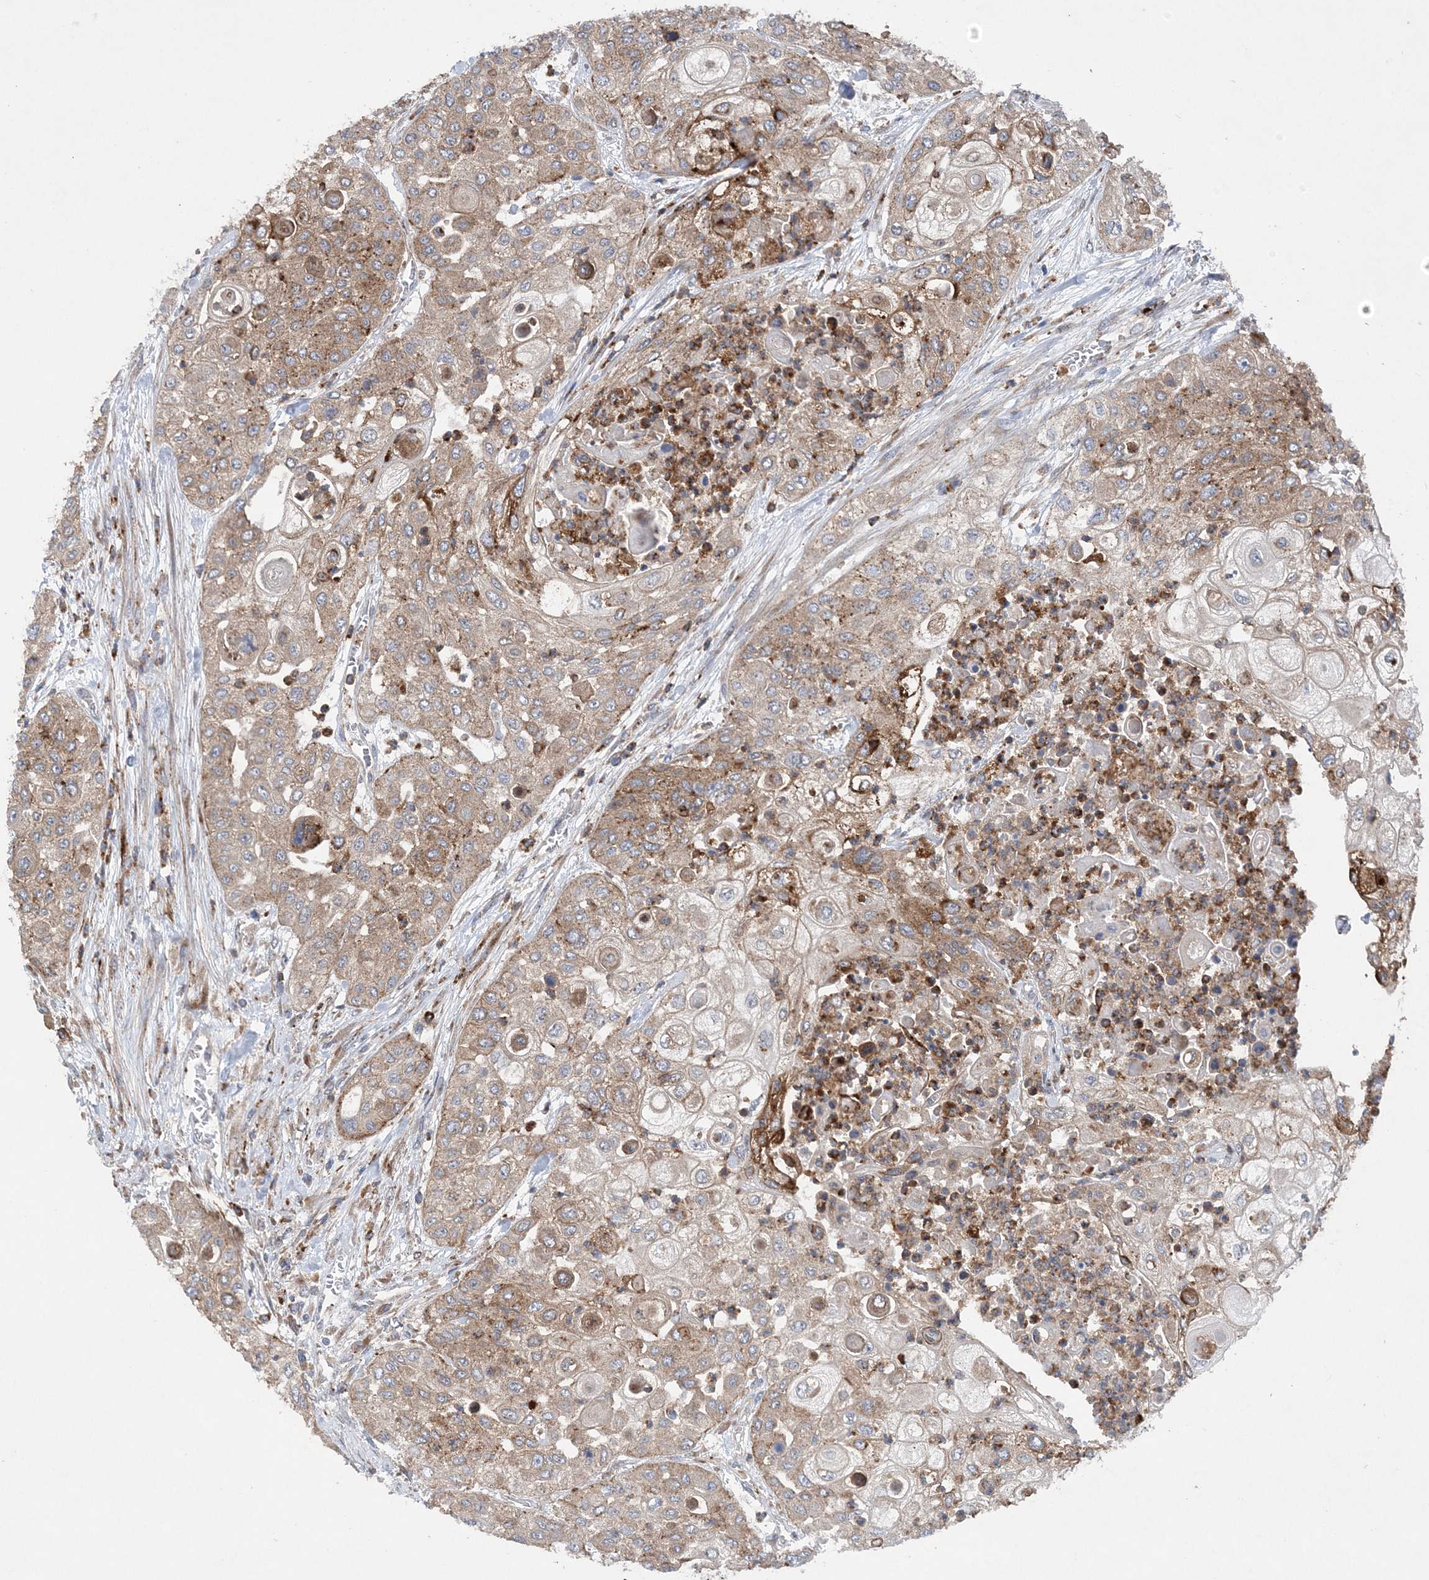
{"staining": {"intensity": "weak", "quantity": ">75%", "location": "cytoplasmic/membranous"}, "tissue": "urothelial cancer", "cell_type": "Tumor cells", "image_type": "cancer", "snomed": [{"axis": "morphology", "description": "Urothelial carcinoma, High grade"}, {"axis": "topography", "description": "Urinary bladder"}], "caption": "Human urothelial carcinoma (high-grade) stained with a protein marker reveals weak staining in tumor cells.", "gene": "PTTG1IP", "patient": {"sex": "female", "age": 79}}